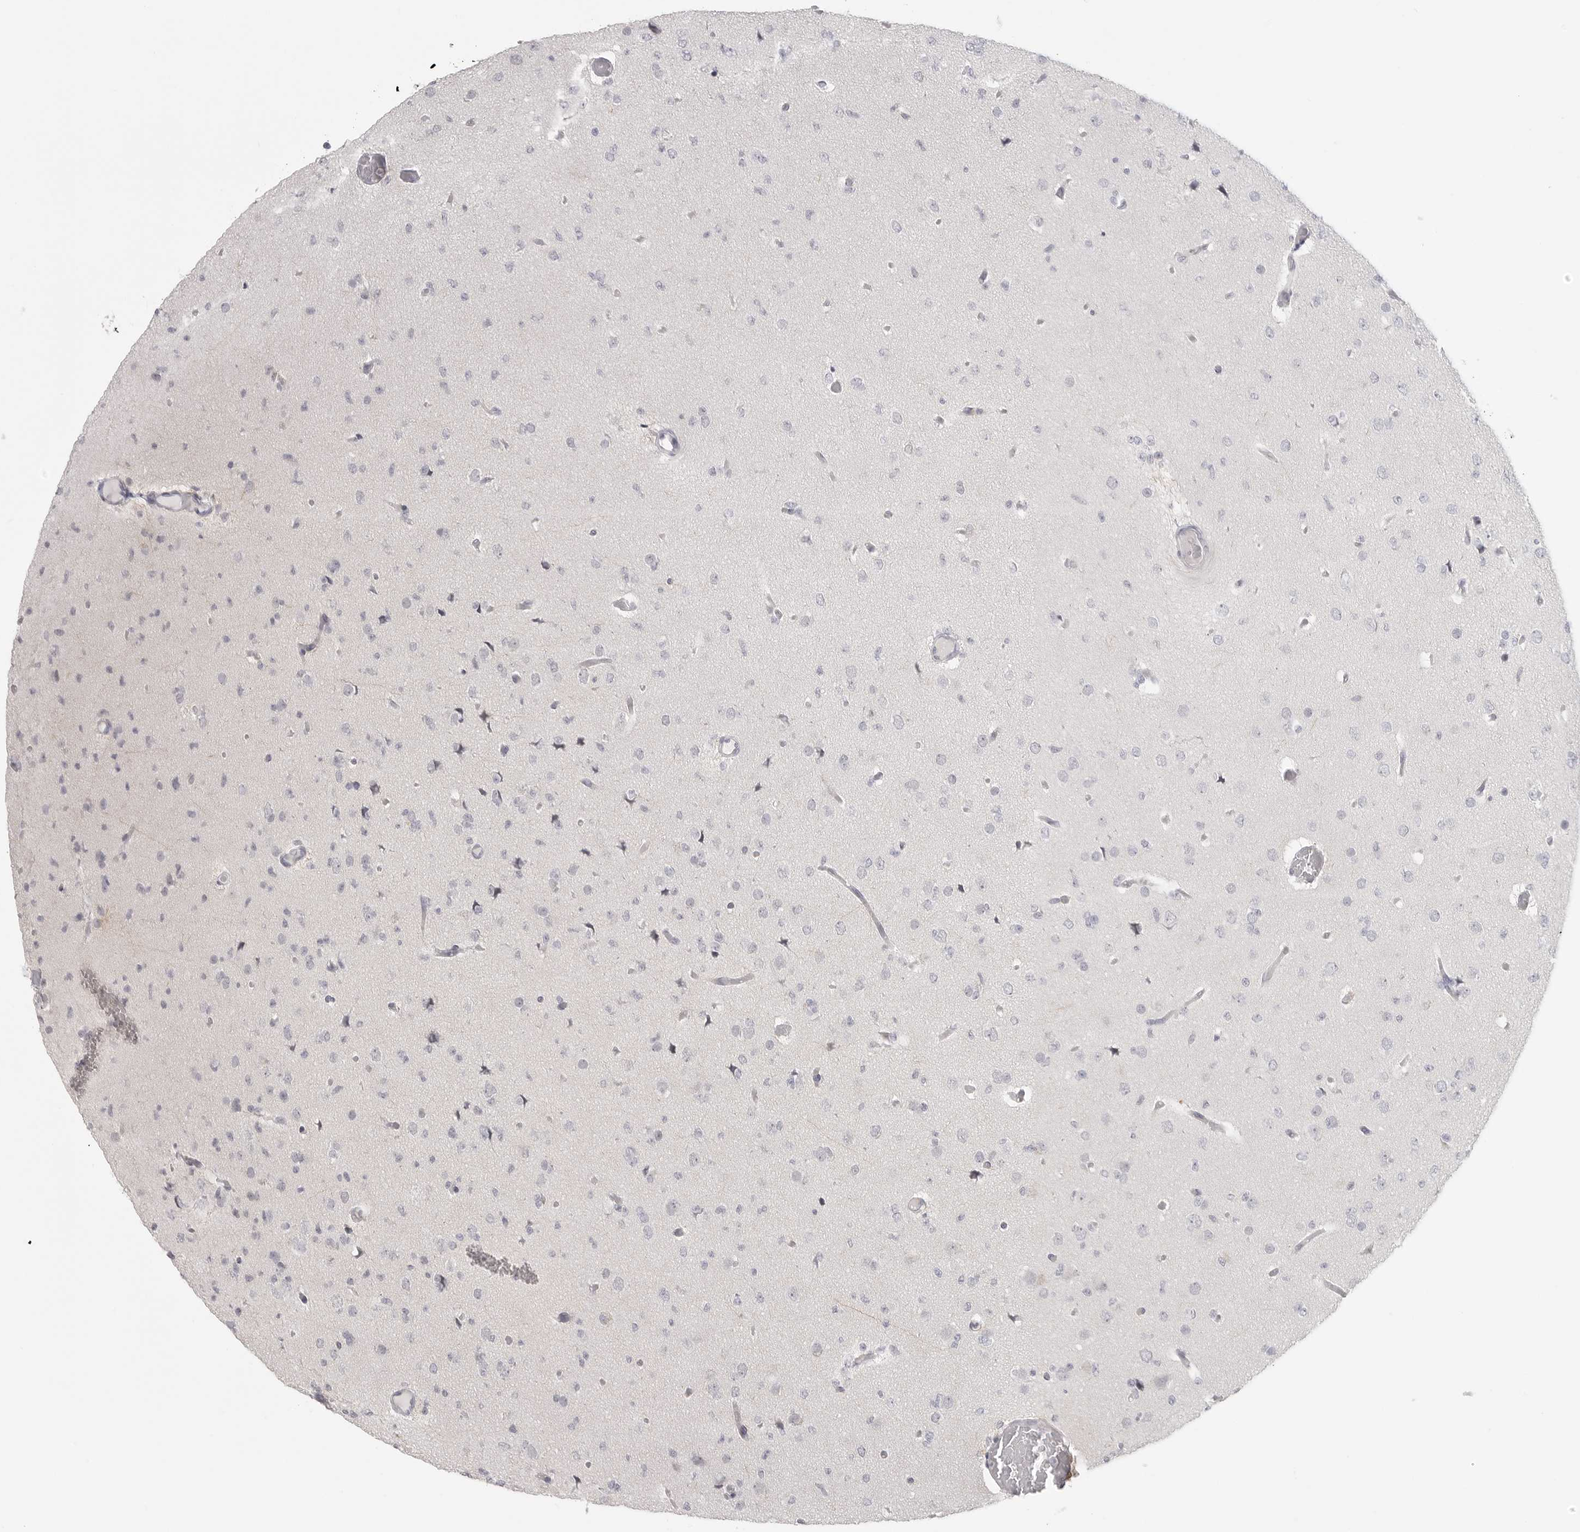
{"staining": {"intensity": "negative", "quantity": "none", "location": "none"}, "tissue": "glioma", "cell_type": "Tumor cells", "image_type": "cancer", "snomed": [{"axis": "morphology", "description": "Glioma, malignant, Low grade"}, {"axis": "topography", "description": "Brain"}], "caption": "Immunohistochemistry of human low-grade glioma (malignant) exhibits no staining in tumor cells.", "gene": "HMGCS2", "patient": {"sex": "female", "age": 22}}